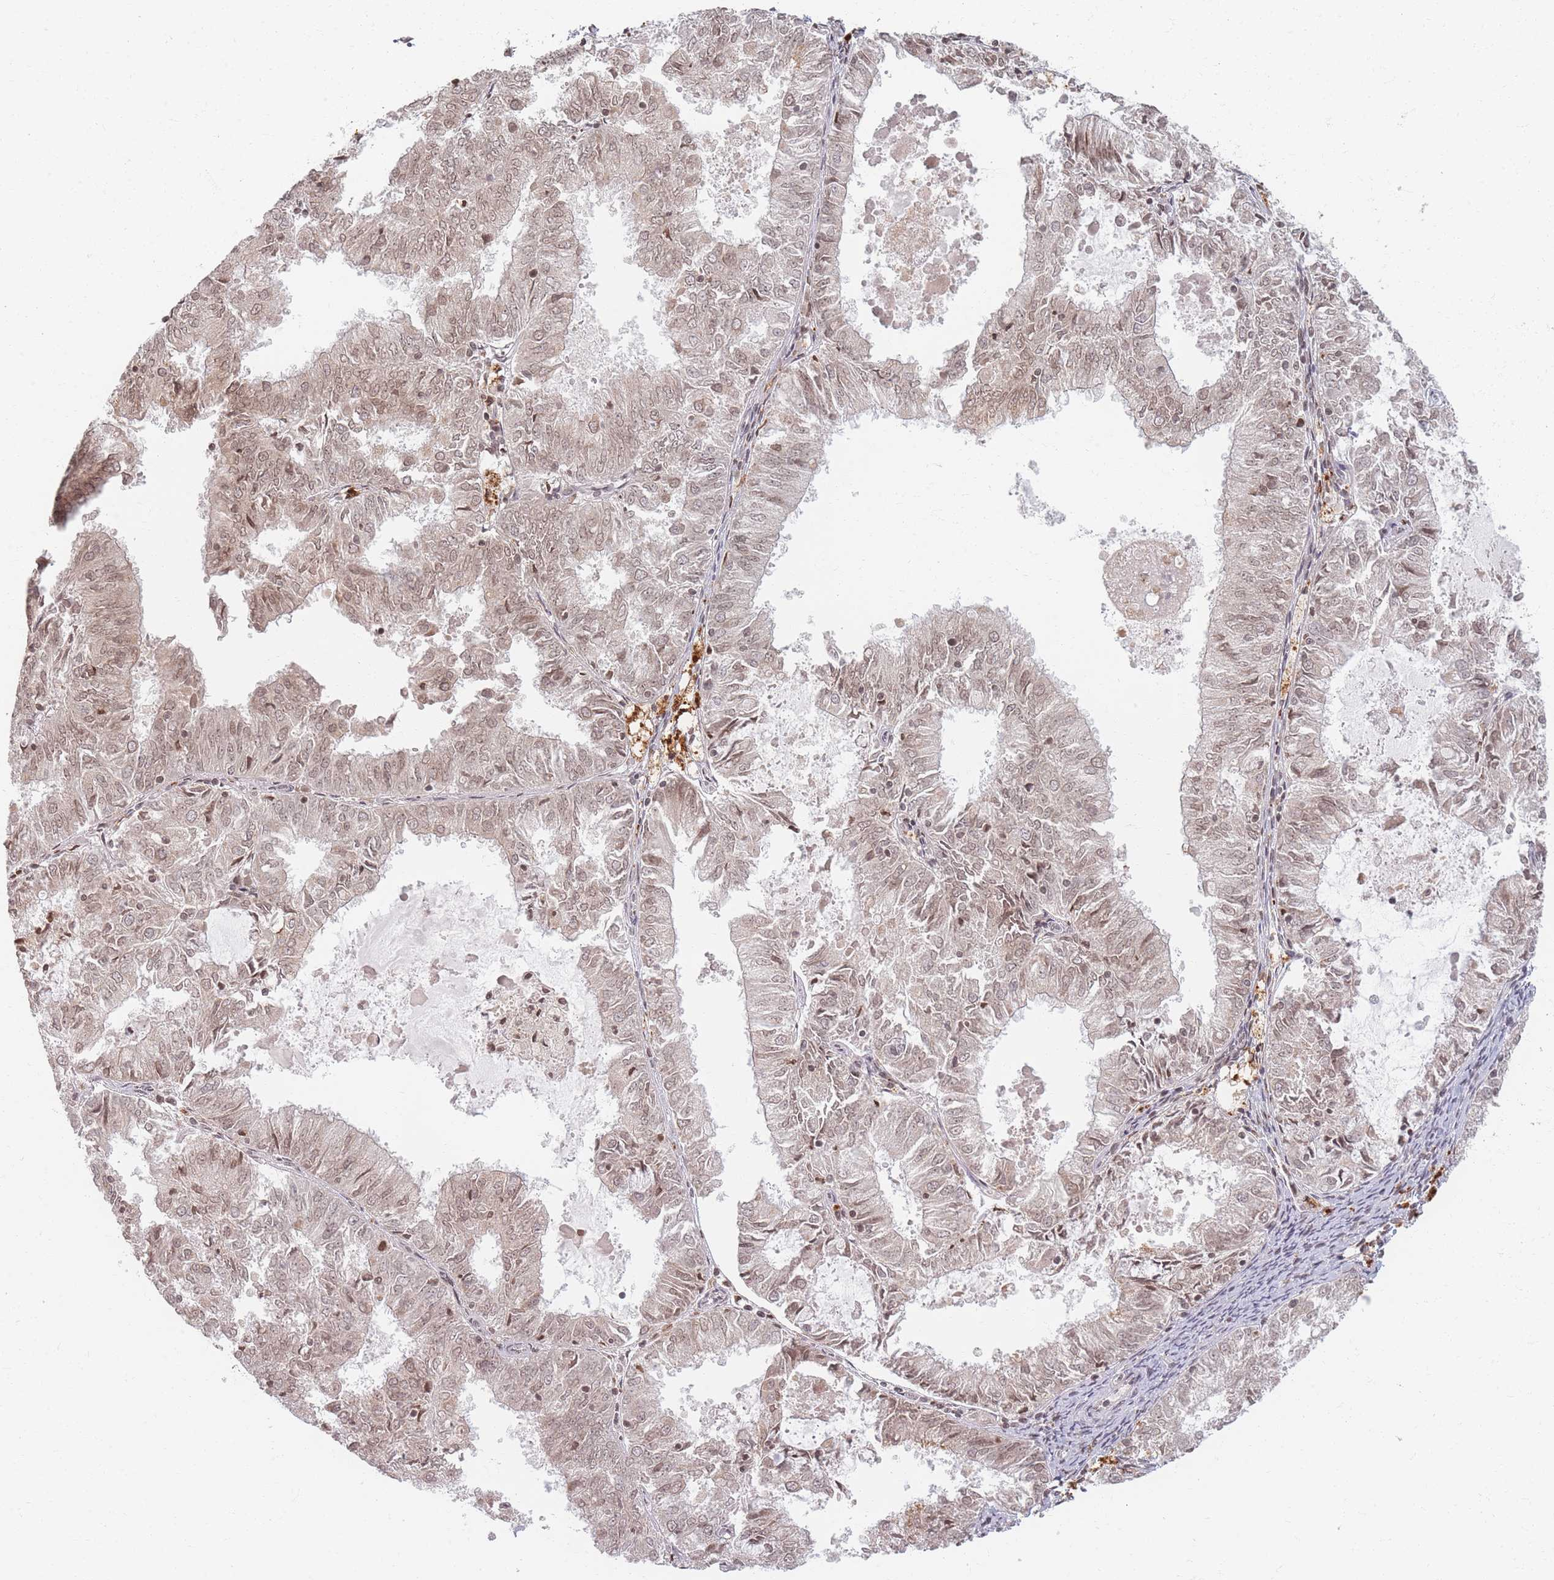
{"staining": {"intensity": "weak", "quantity": ">75%", "location": "cytoplasmic/membranous,nuclear"}, "tissue": "endometrial cancer", "cell_type": "Tumor cells", "image_type": "cancer", "snomed": [{"axis": "morphology", "description": "Adenocarcinoma, NOS"}, {"axis": "topography", "description": "Endometrium"}], "caption": "Tumor cells display weak cytoplasmic/membranous and nuclear staining in about >75% of cells in adenocarcinoma (endometrial).", "gene": "SPATA45", "patient": {"sex": "female", "age": 57}}